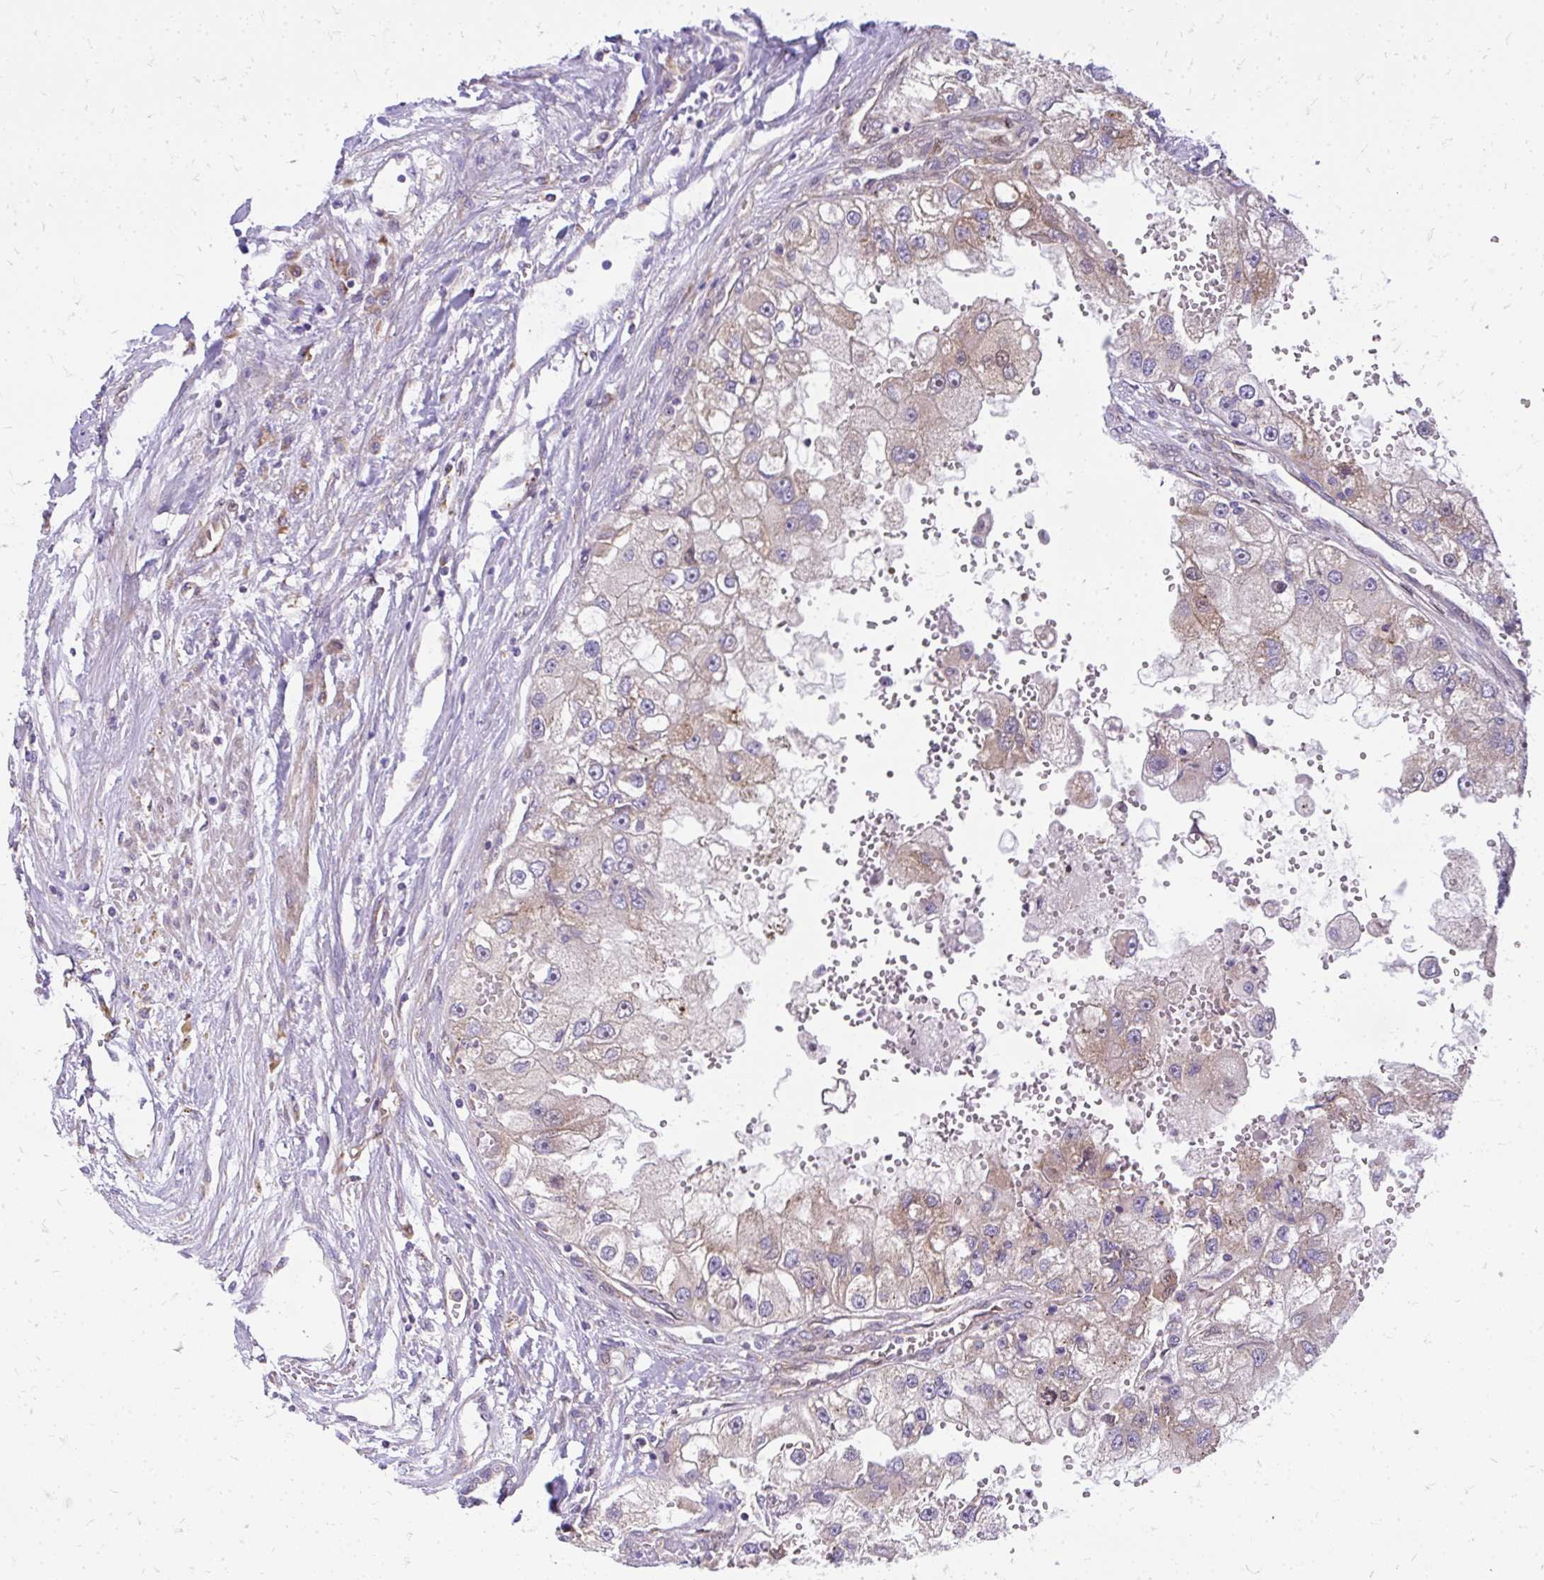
{"staining": {"intensity": "weak", "quantity": "25%-75%", "location": "cytoplasmic/membranous"}, "tissue": "renal cancer", "cell_type": "Tumor cells", "image_type": "cancer", "snomed": [{"axis": "morphology", "description": "Adenocarcinoma, NOS"}, {"axis": "topography", "description": "Kidney"}], "caption": "Renal cancer (adenocarcinoma) was stained to show a protein in brown. There is low levels of weak cytoplasmic/membranous positivity in approximately 25%-75% of tumor cells. The staining was performed using DAB, with brown indicating positive protein expression. Nuclei are stained blue with hematoxylin.", "gene": "RSKR", "patient": {"sex": "male", "age": 63}}